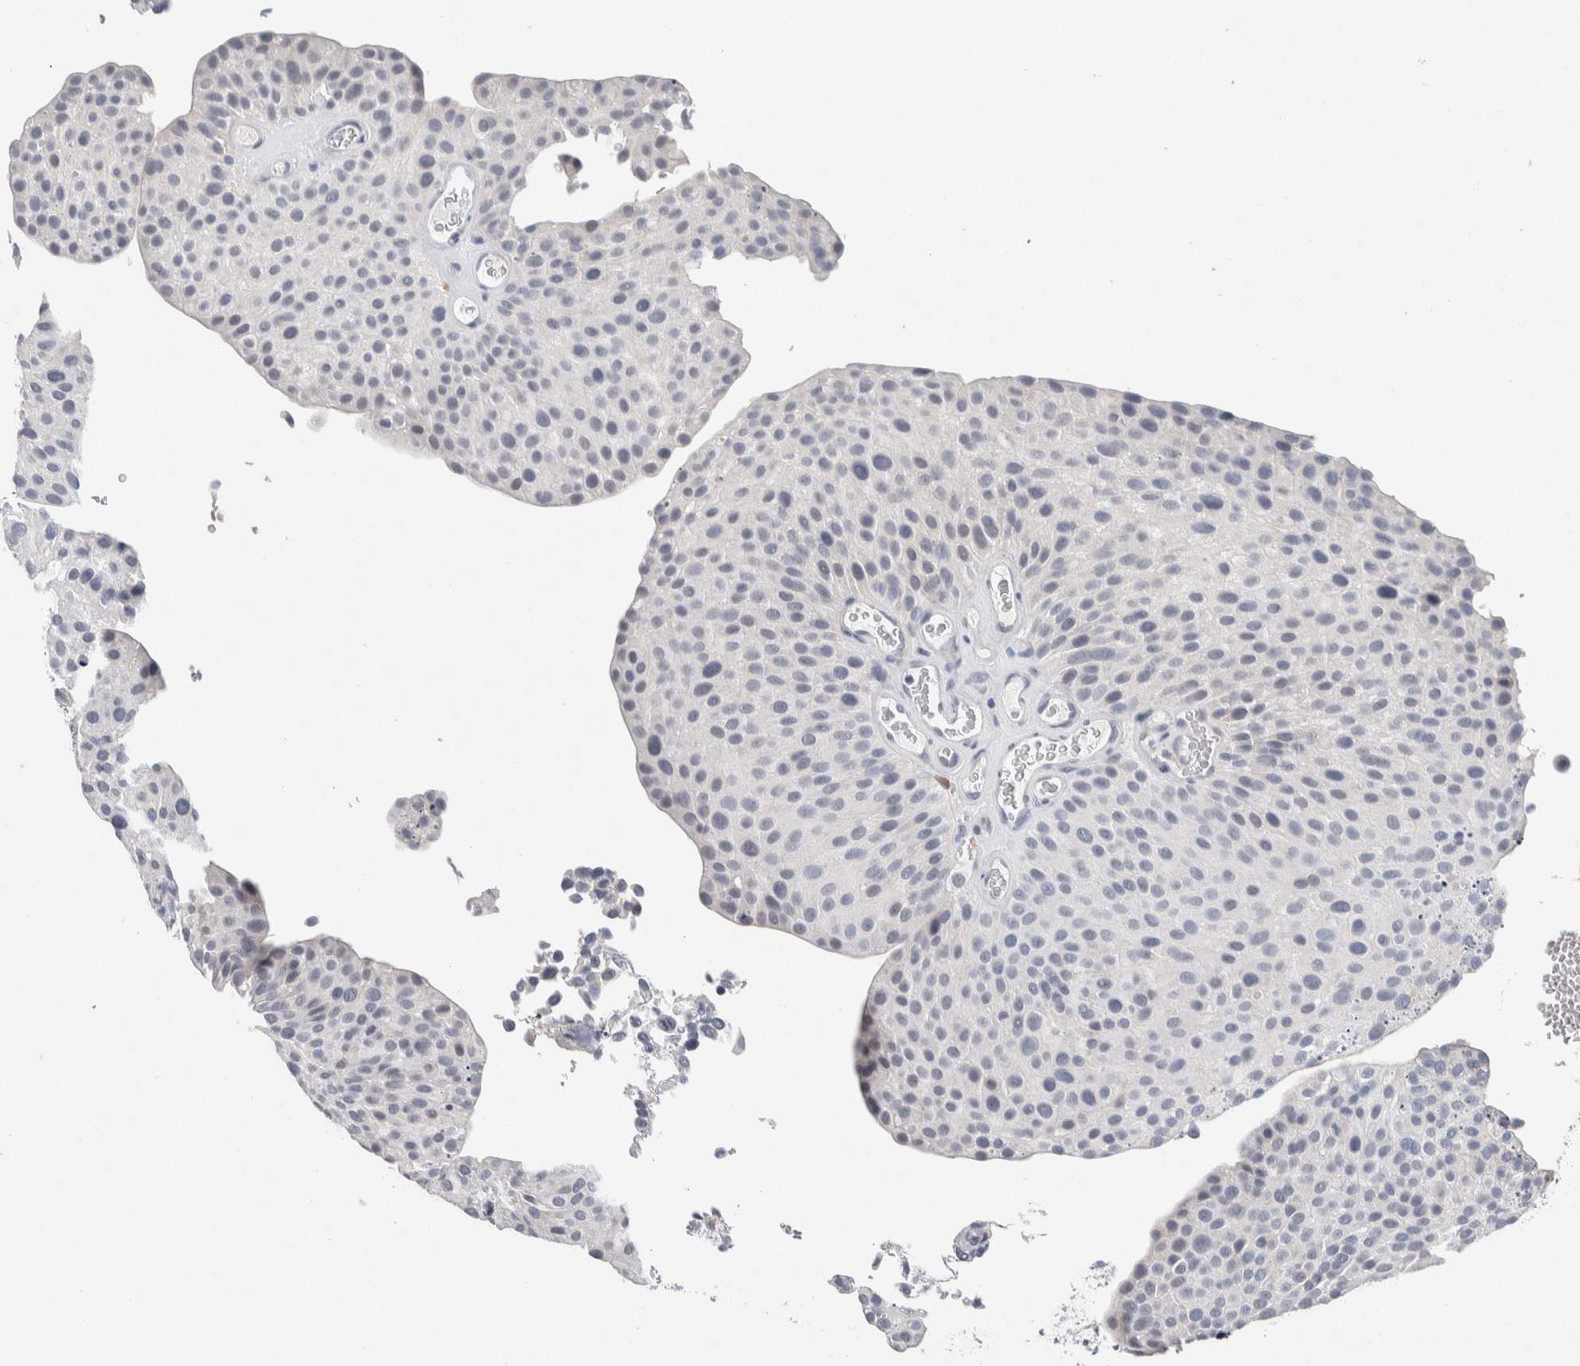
{"staining": {"intensity": "negative", "quantity": "none", "location": "none"}, "tissue": "urothelial cancer", "cell_type": "Tumor cells", "image_type": "cancer", "snomed": [{"axis": "morphology", "description": "Urothelial carcinoma, Low grade"}, {"axis": "topography", "description": "Smooth muscle"}, {"axis": "topography", "description": "Urinary bladder"}], "caption": "A histopathology image of human urothelial cancer is negative for staining in tumor cells.", "gene": "SCN2A", "patient": {"sex": "male", "age": 60}}